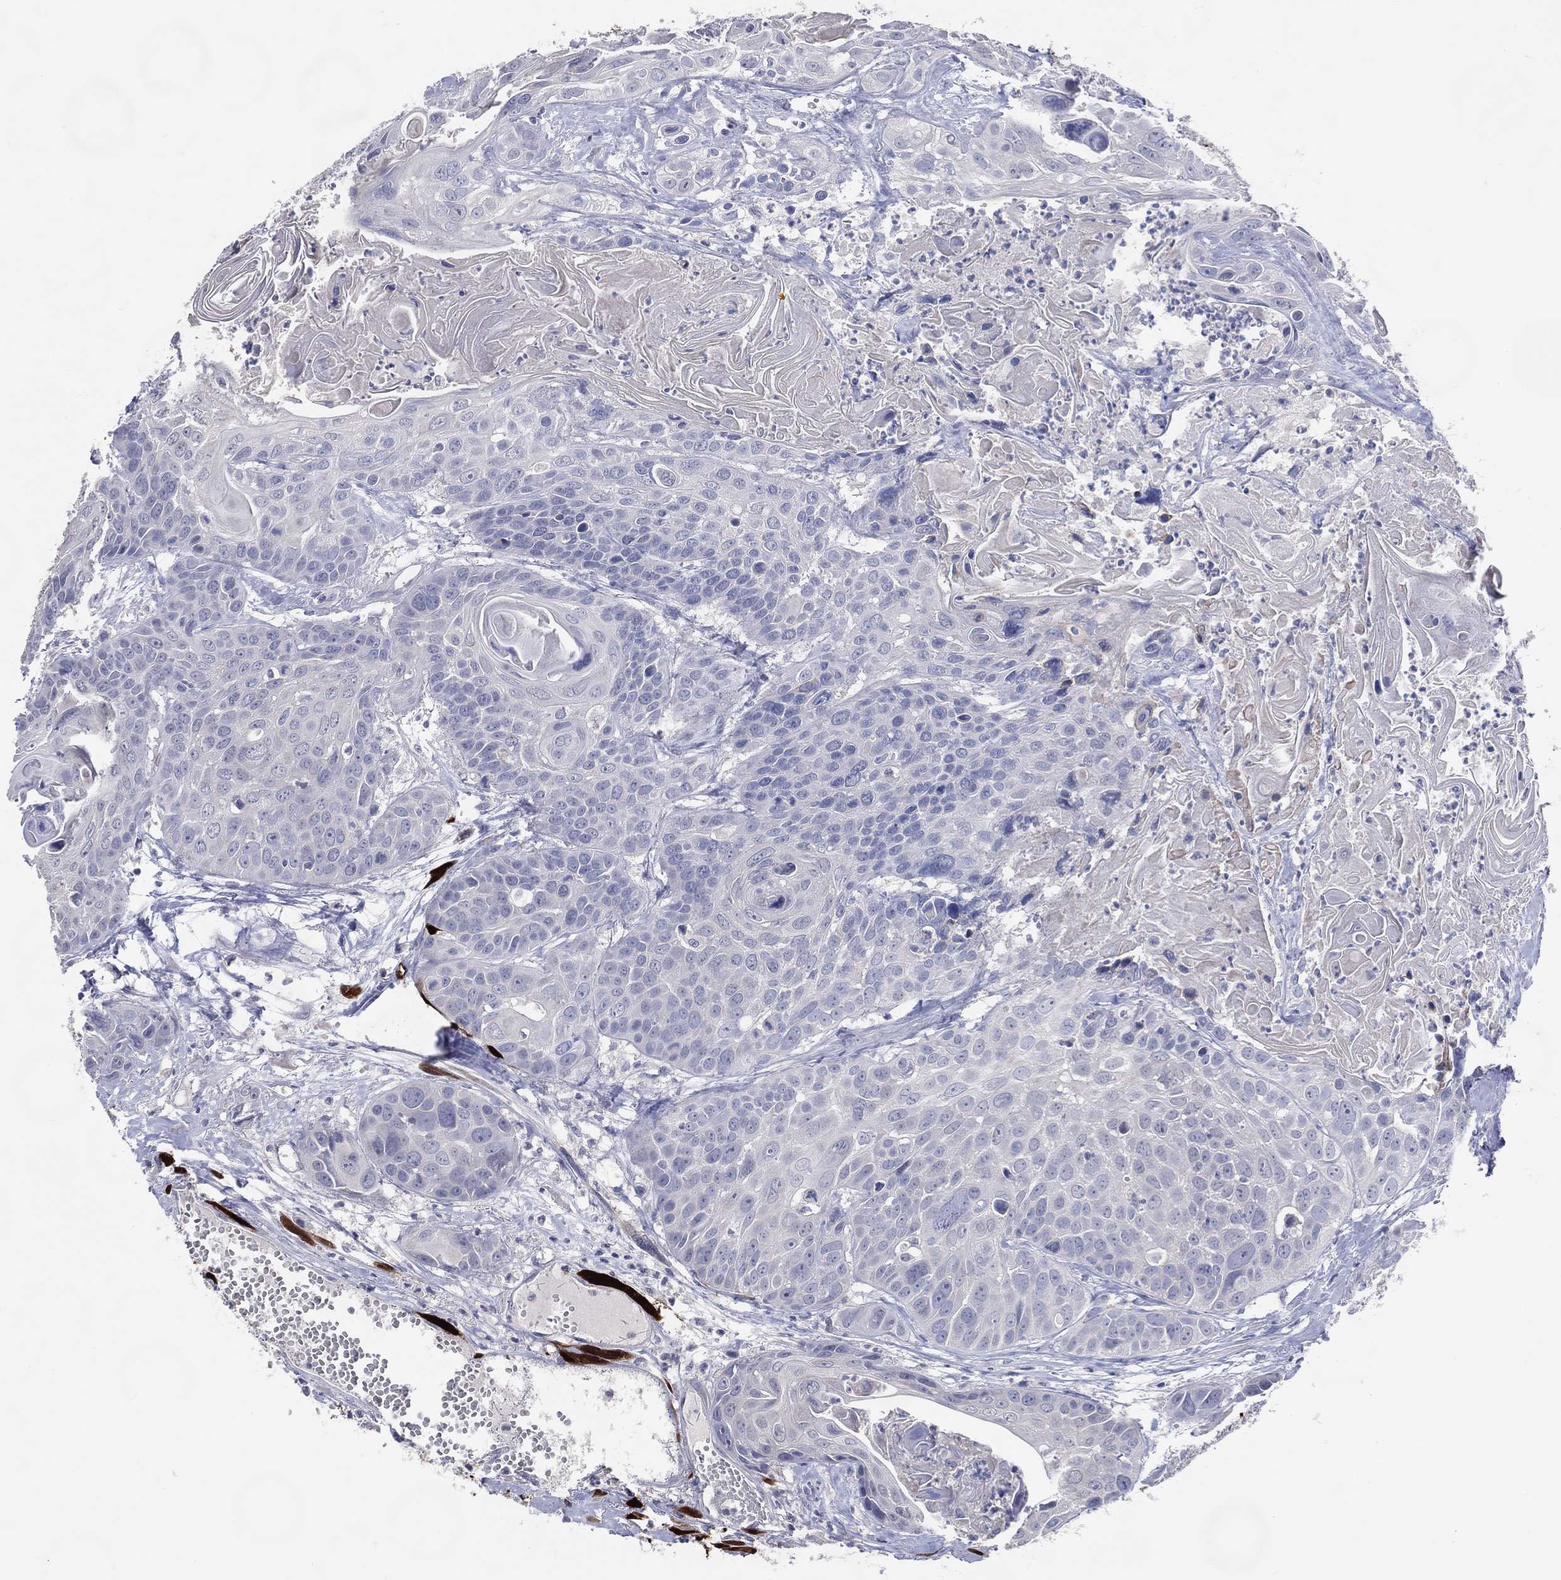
{"staining": {"intensity": "negative", "quantity": "none", "location": "none"}, "tissue": "head and neck cancer", "cell_type": "Tumor cells", "image_type": "cancer", "snomed": [{"axis": "morphology", "description": "Squamous cell carcinoma, NOS"}, {"axis": "topography", "description": "Oral tissue"}, {"axis": "topography", "description": "Head-Neck"}], "caption": "Immunohistochemistry photomicrograph of human head and neck cancer (squamous cell carcinoma) stained for a protein (brown), which reveals no expression in tumor cells. (DAB IHC visualized using brightfield microscopy, high magnification).", "gene": "DNAH6", "patient": {"sex": "male", "age": 56}}